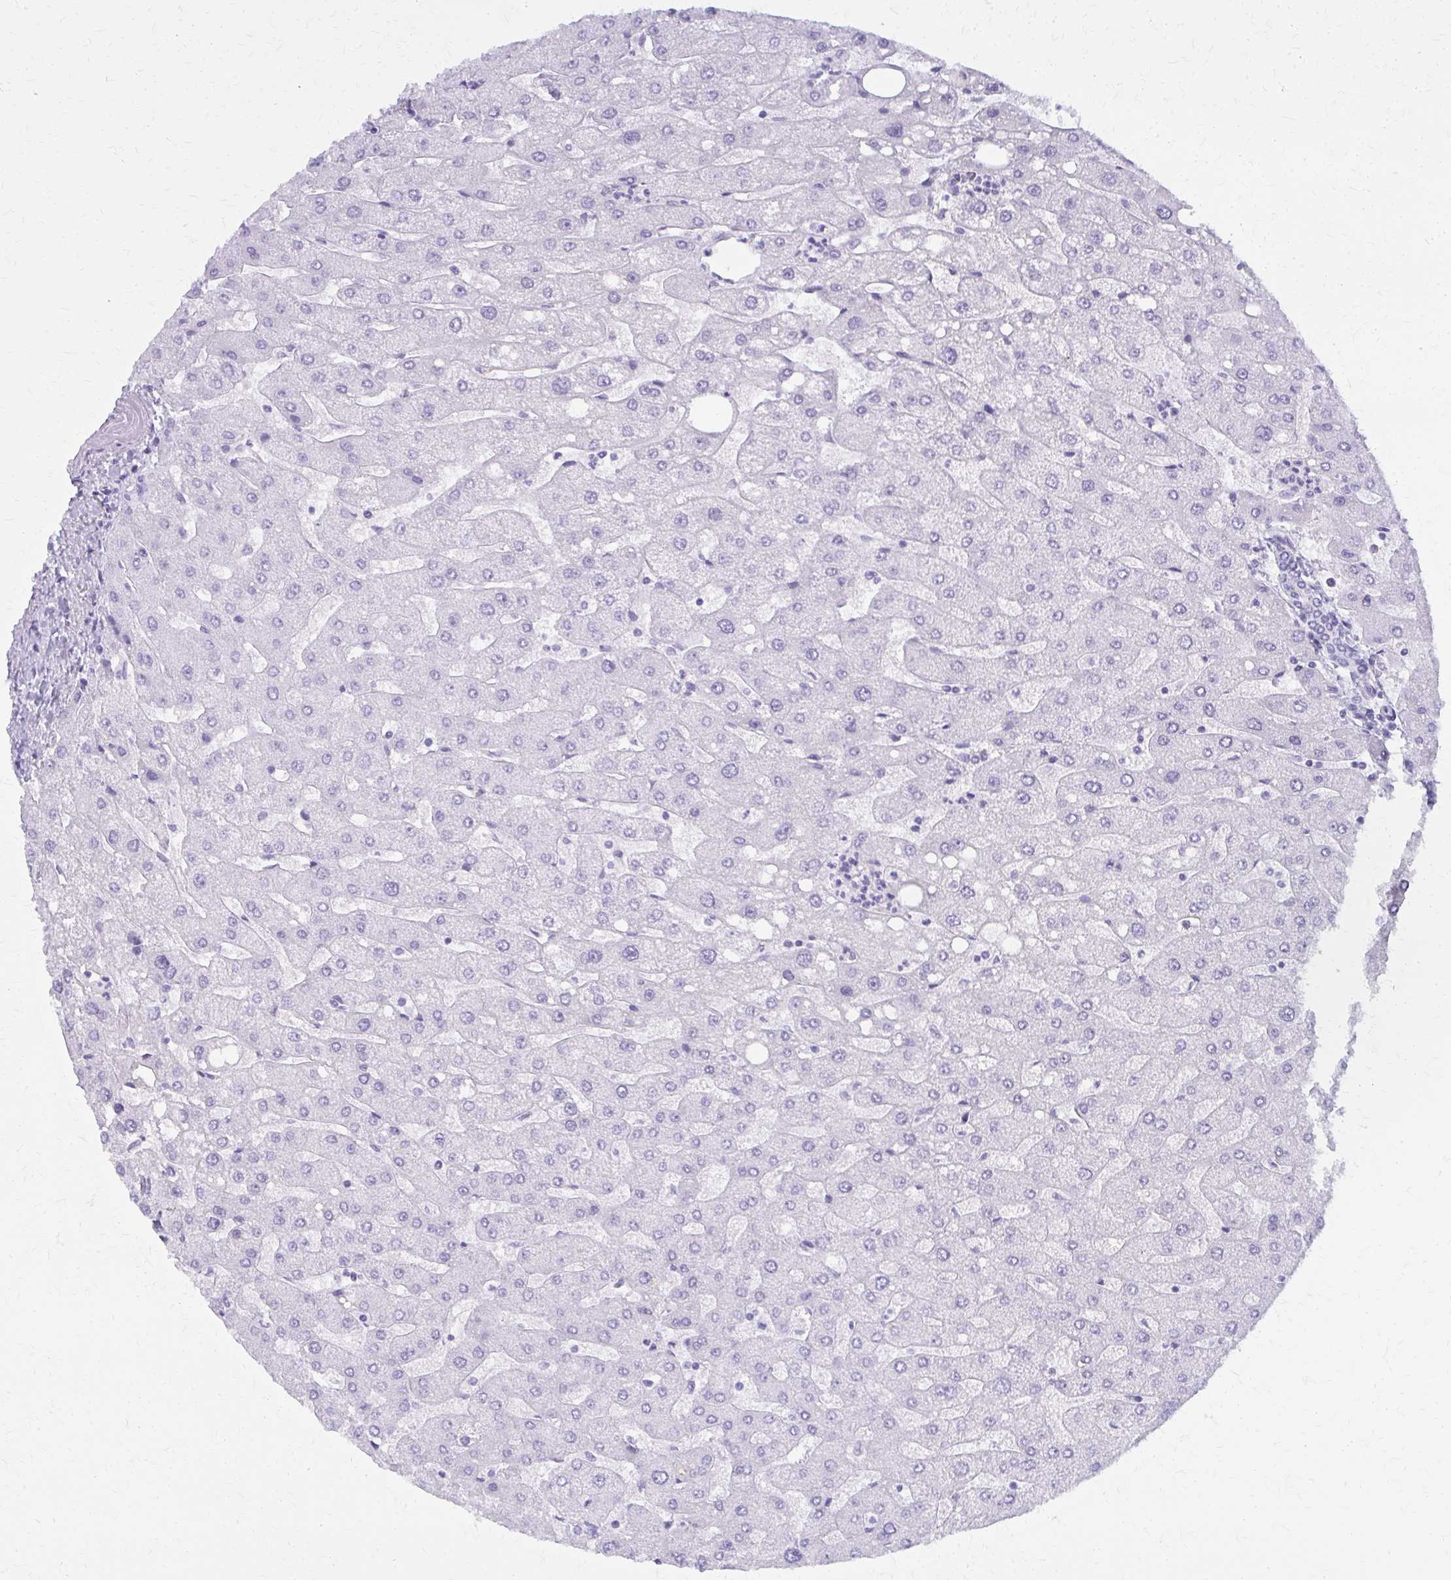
{"staining": {"intensity": "negative", "quantity": "none", "location": "none"}, "tissue": "liver", "cell_type": "Cholangiocytes", "image_type": "normal", "snomed": [{"axis": "morphology", "description": "Normal tissue, NOS"}, {"axis": "topography", "description": "Liver"}], "caption": "DAB immunohistochemical staining of benign liver exhibits no significant expression in cholangiocytes. (DAB immunohistochemistry, high magnification).", "gene": "GFAP", "patient": {"sex": "male", "age": 67}}